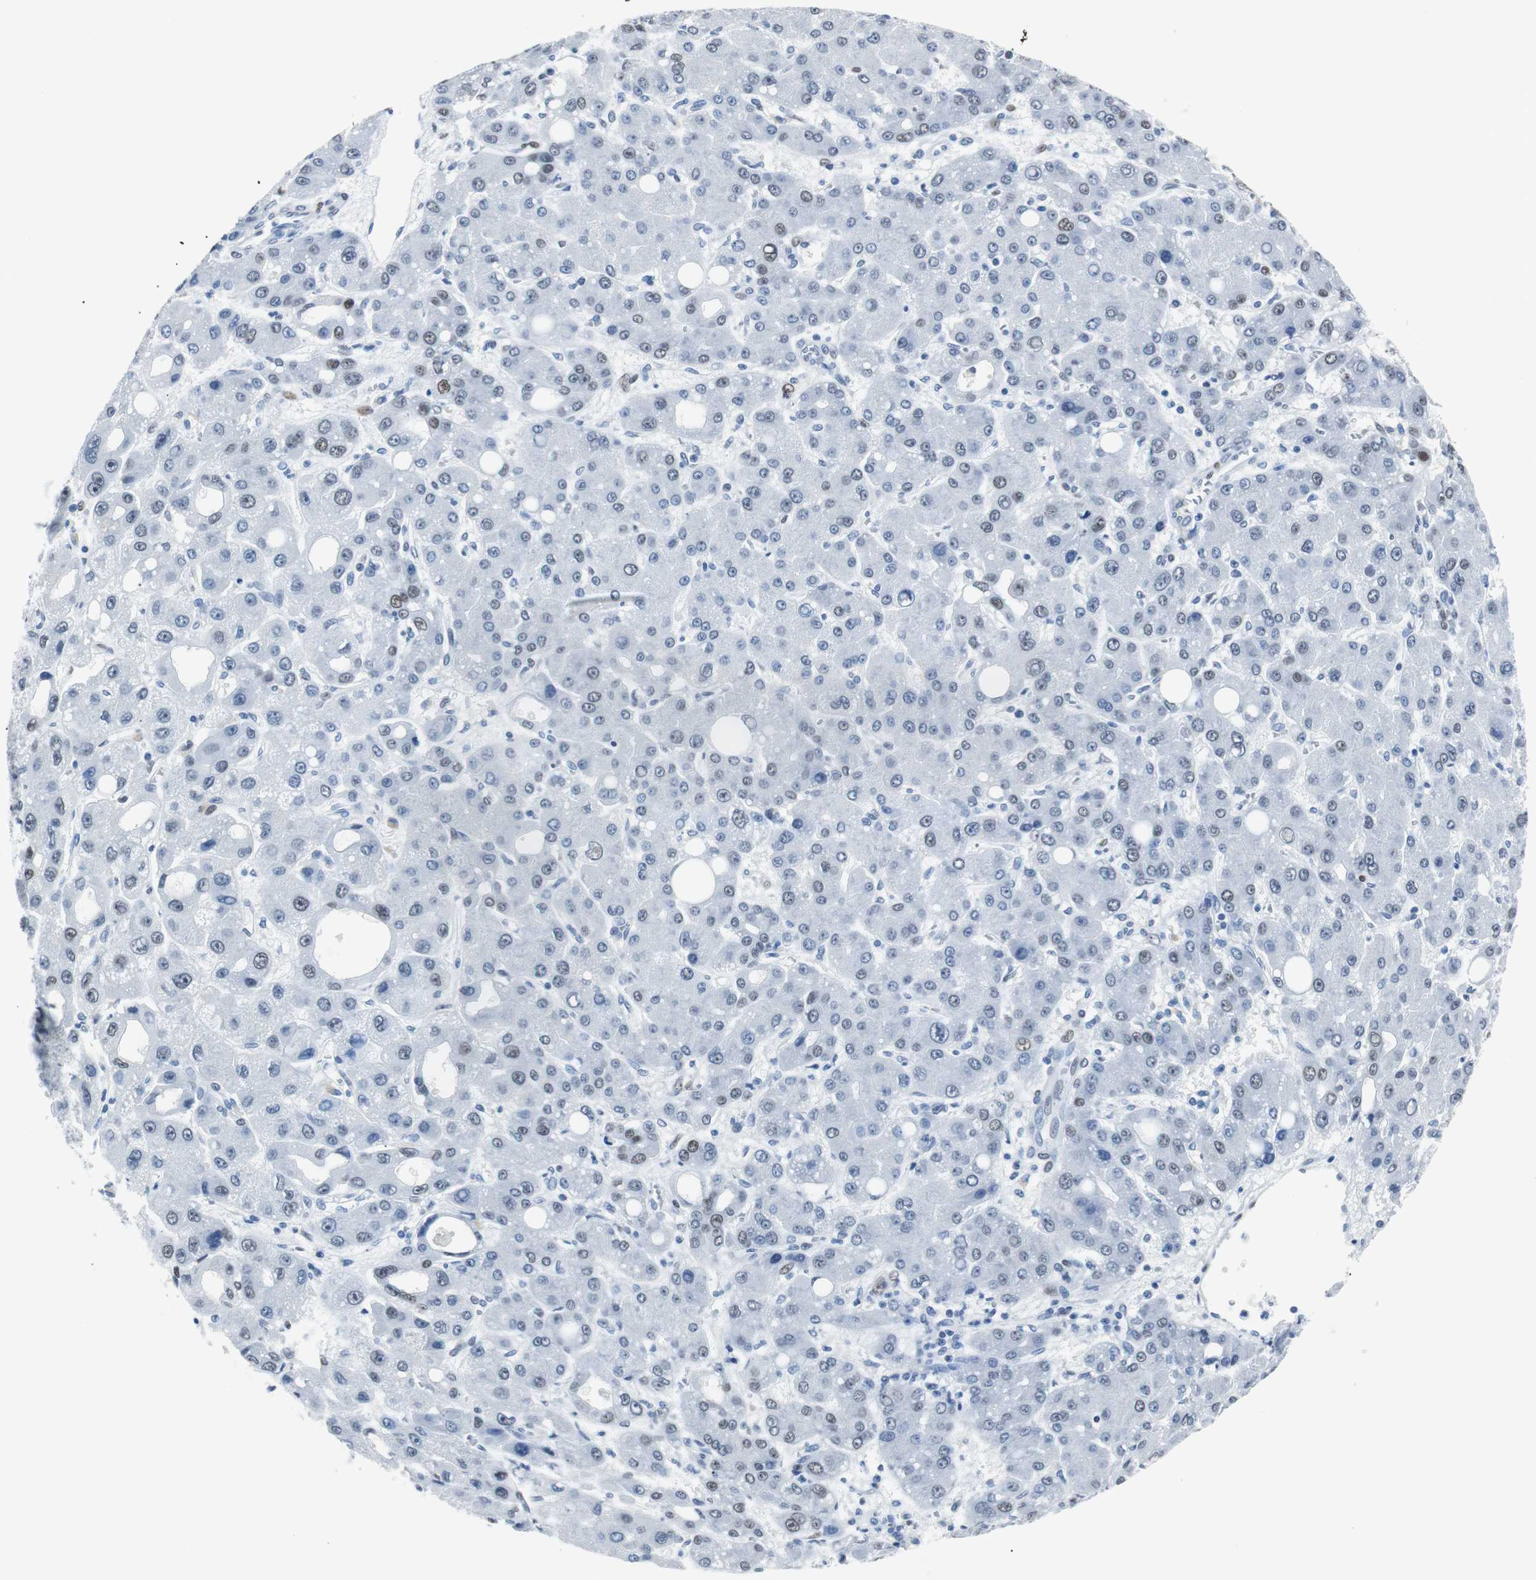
{"staining": {"intensity": "weak", "quantity": "<25%", "location": "nuclear"}, "tissue": "liver cancer", "cell_type": "Tumor cells", "image_type": "cancer", "snomed": [{"axis": "morphology", "description": "Carcinoma, Hepatocellular, NOS"}, {"axis": "topography", "description": "Liver"}], "caption": "Human hepatocellular carcinoma (liver) stained for a protein using immunohistochemistry shows no staining in tumor cells.", "gene": "JUN", "patient": {"sex": "male", "age": 55}}